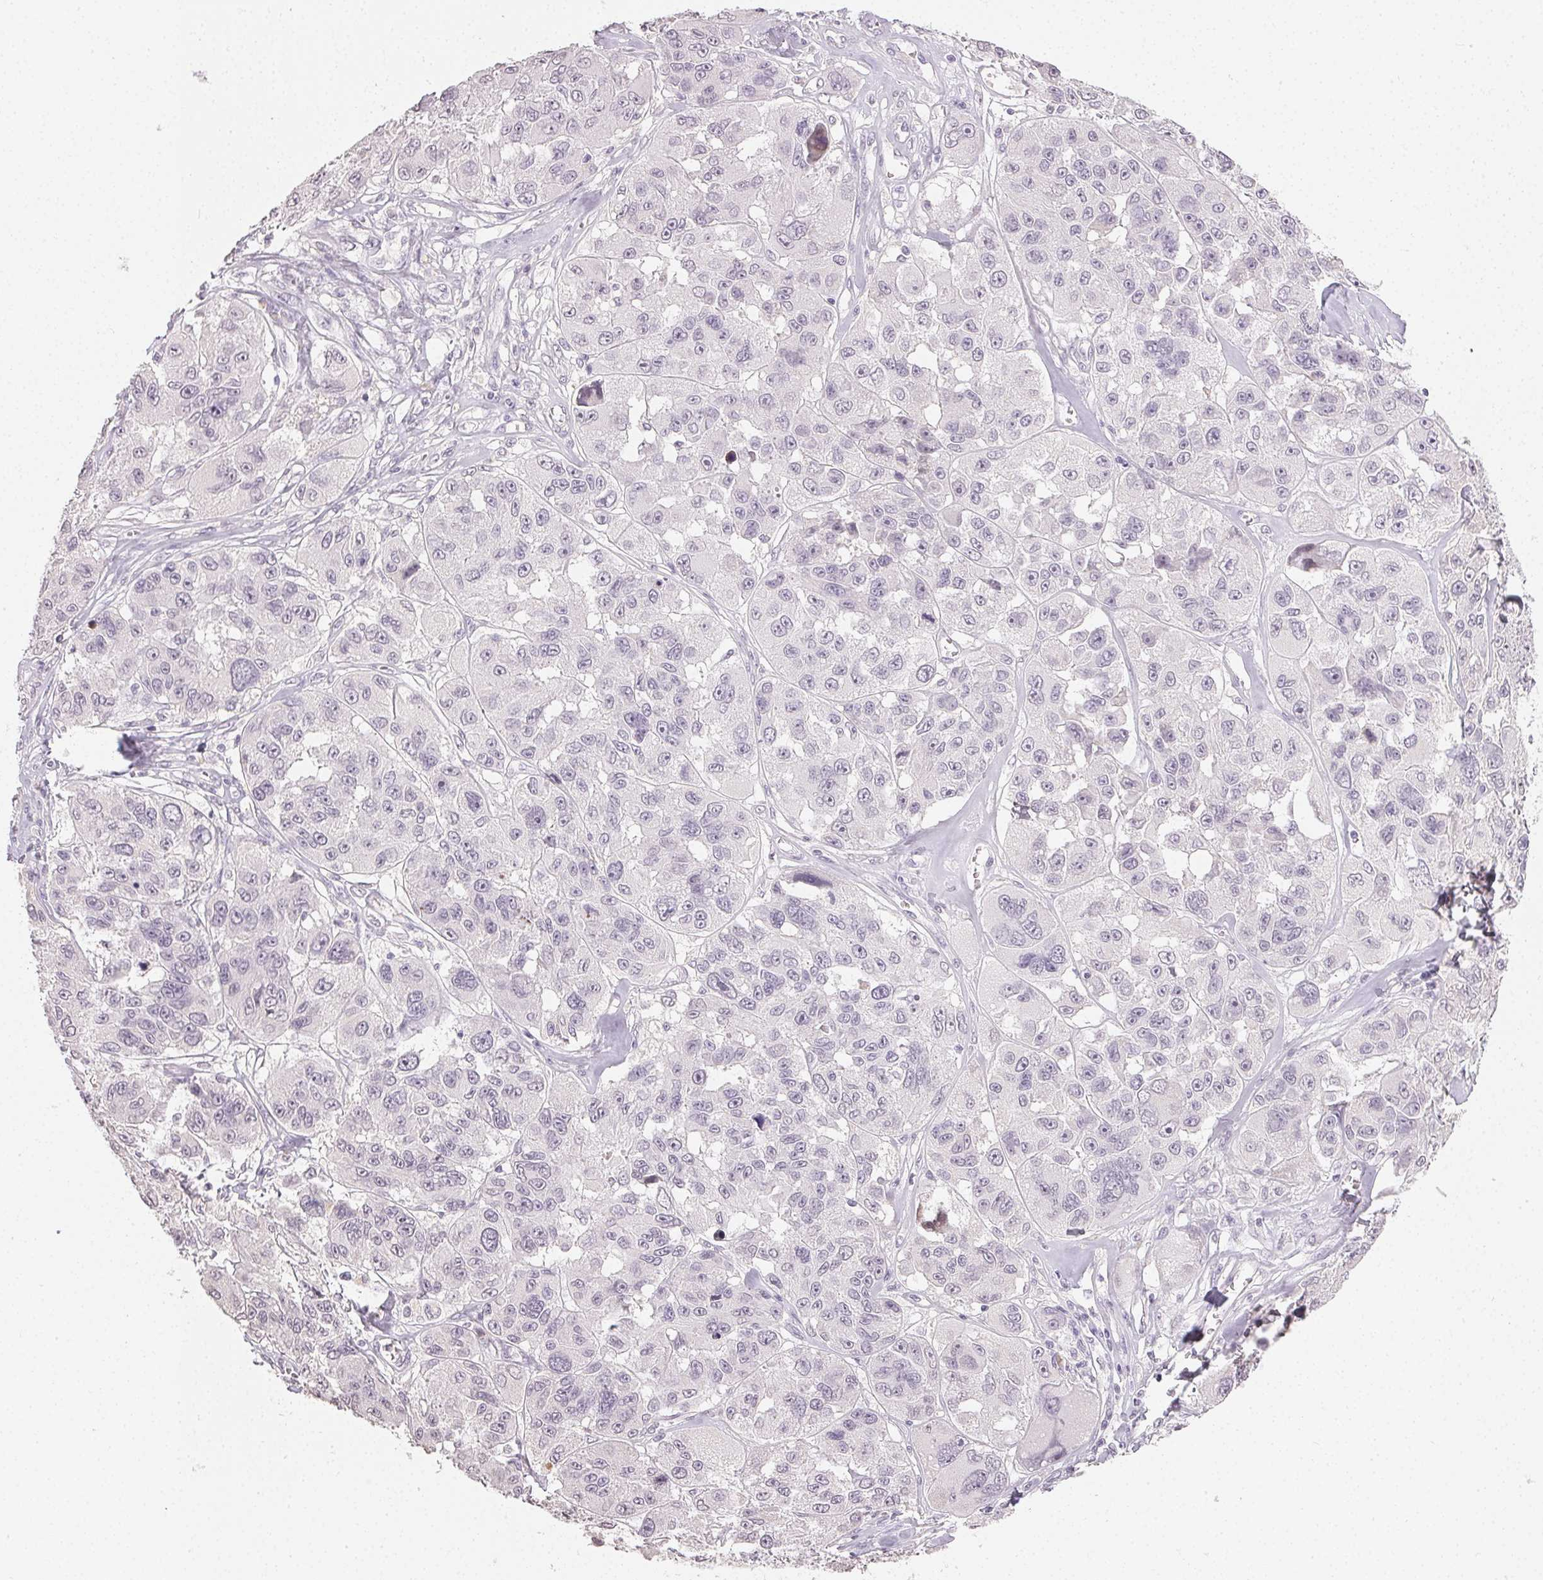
{"staining": {"intensity": "negative", "quantity": "none", "location": "none"}, "tissue": "melanoma", "cell_type": "Tumor cells", "image_type": "cancer", "snomed": [{"axis": "morphology", "description": "Malignant melanoma, NOS"}, {"axis": "topography", "description": "Skin"}], "caption": "This is a photomicrograph of IHC staining of malignant melanoma, which shows no positivity in tumor cells.", "gene": "TMEM174", "patient": {"sex": "female", "age": 66}}